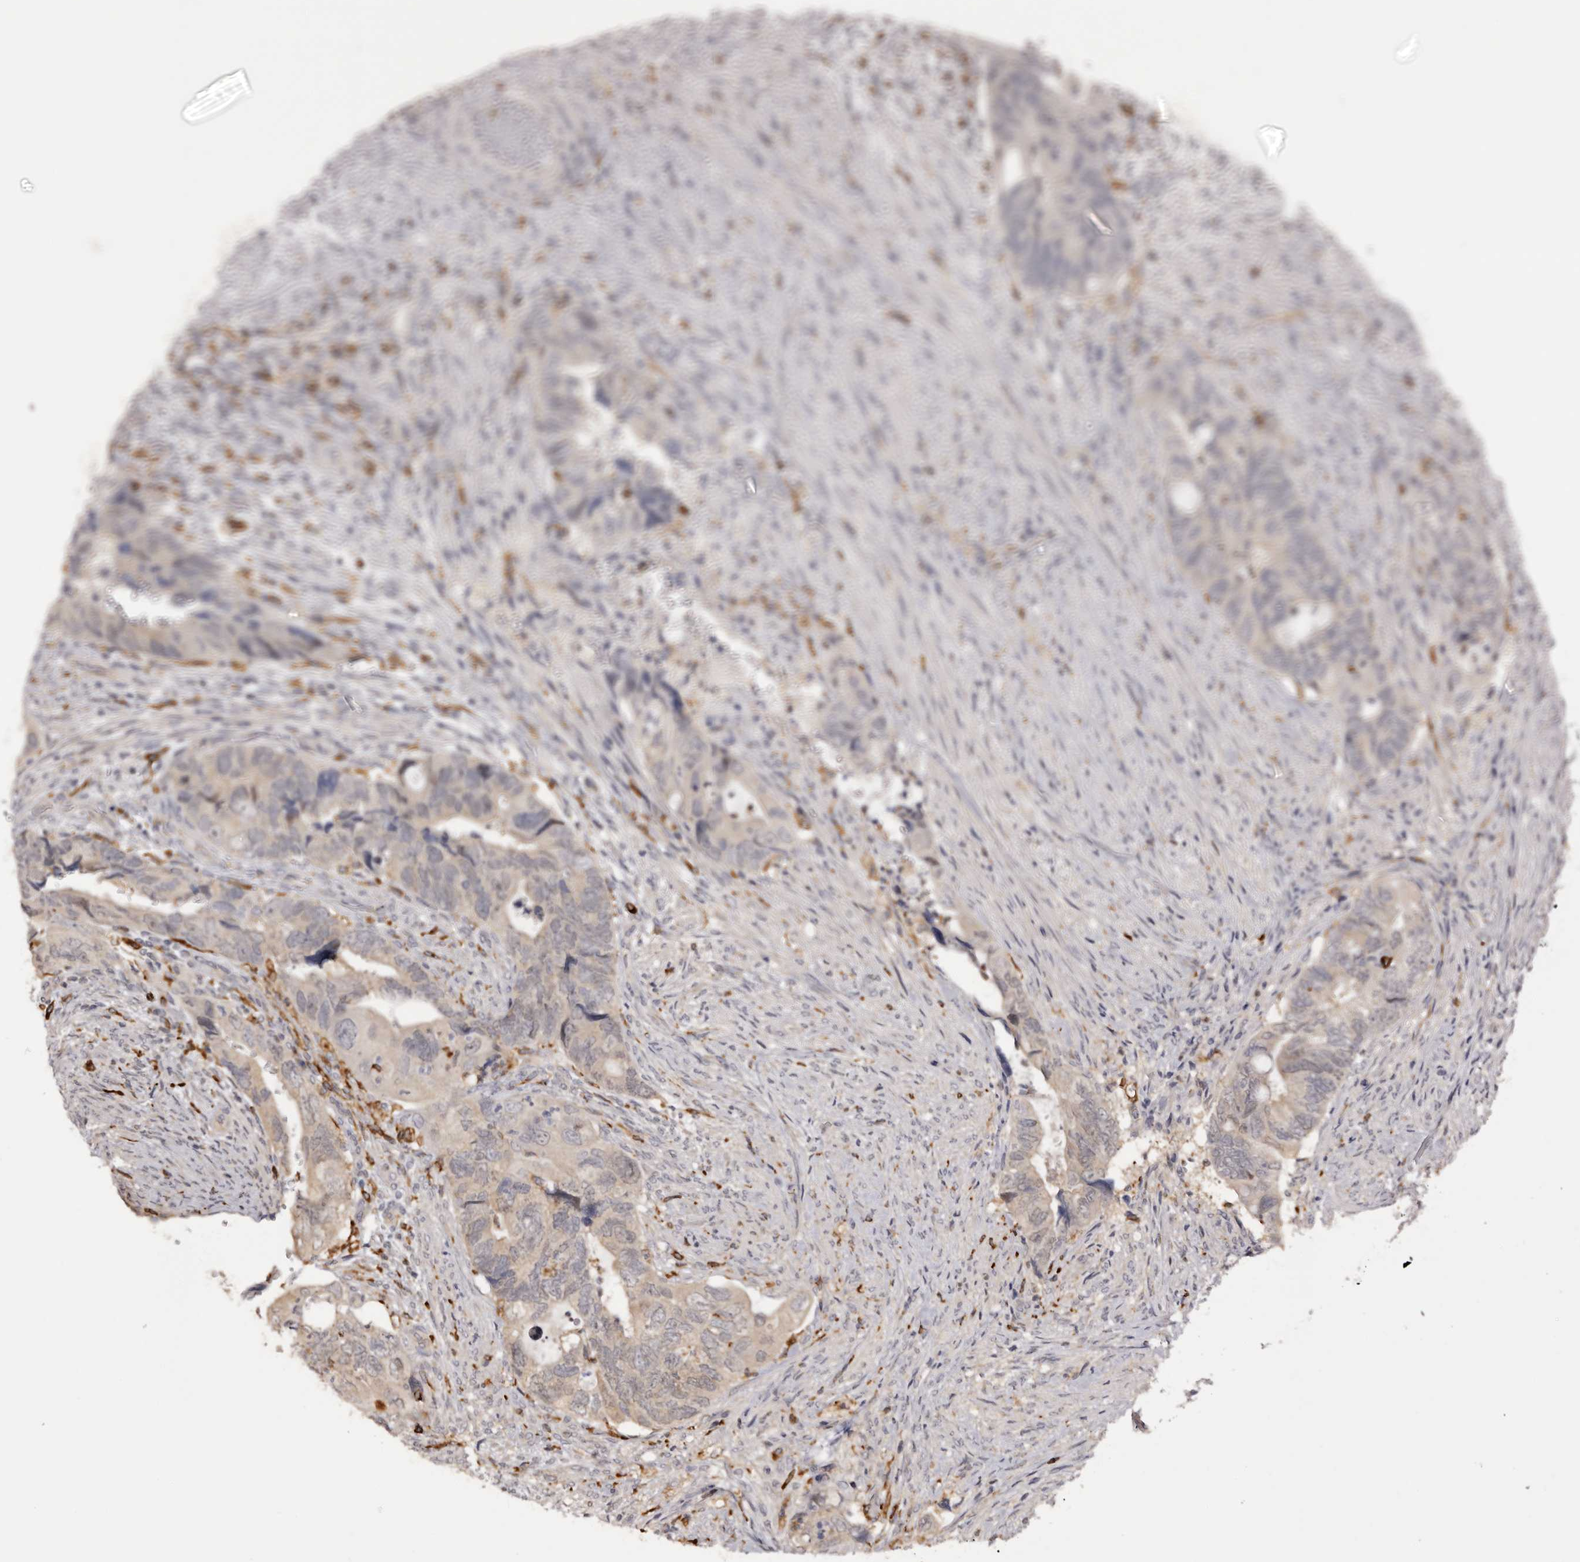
{"staining": {"intensity": "weak", "quantity": "<25%", "location": "cytoplasmic/membranous"}, "tissue": "colorectal cancer", "cell_type": "Tumor cells", "image_type": "cancer", "snomed": [{"axis": "morphology", "description": "Adenocarcinoma, NOS"}, {"axis": "topography", "description": "Rectum"}], "caption": "Colorectal cancer was stained to show a protein in brown. There is no significant staining in tumor cells. (DAB IHC with hematoxylin counter stain).", "gene": "TNNI1", "patient": {"sex": "male", "age": 63}}